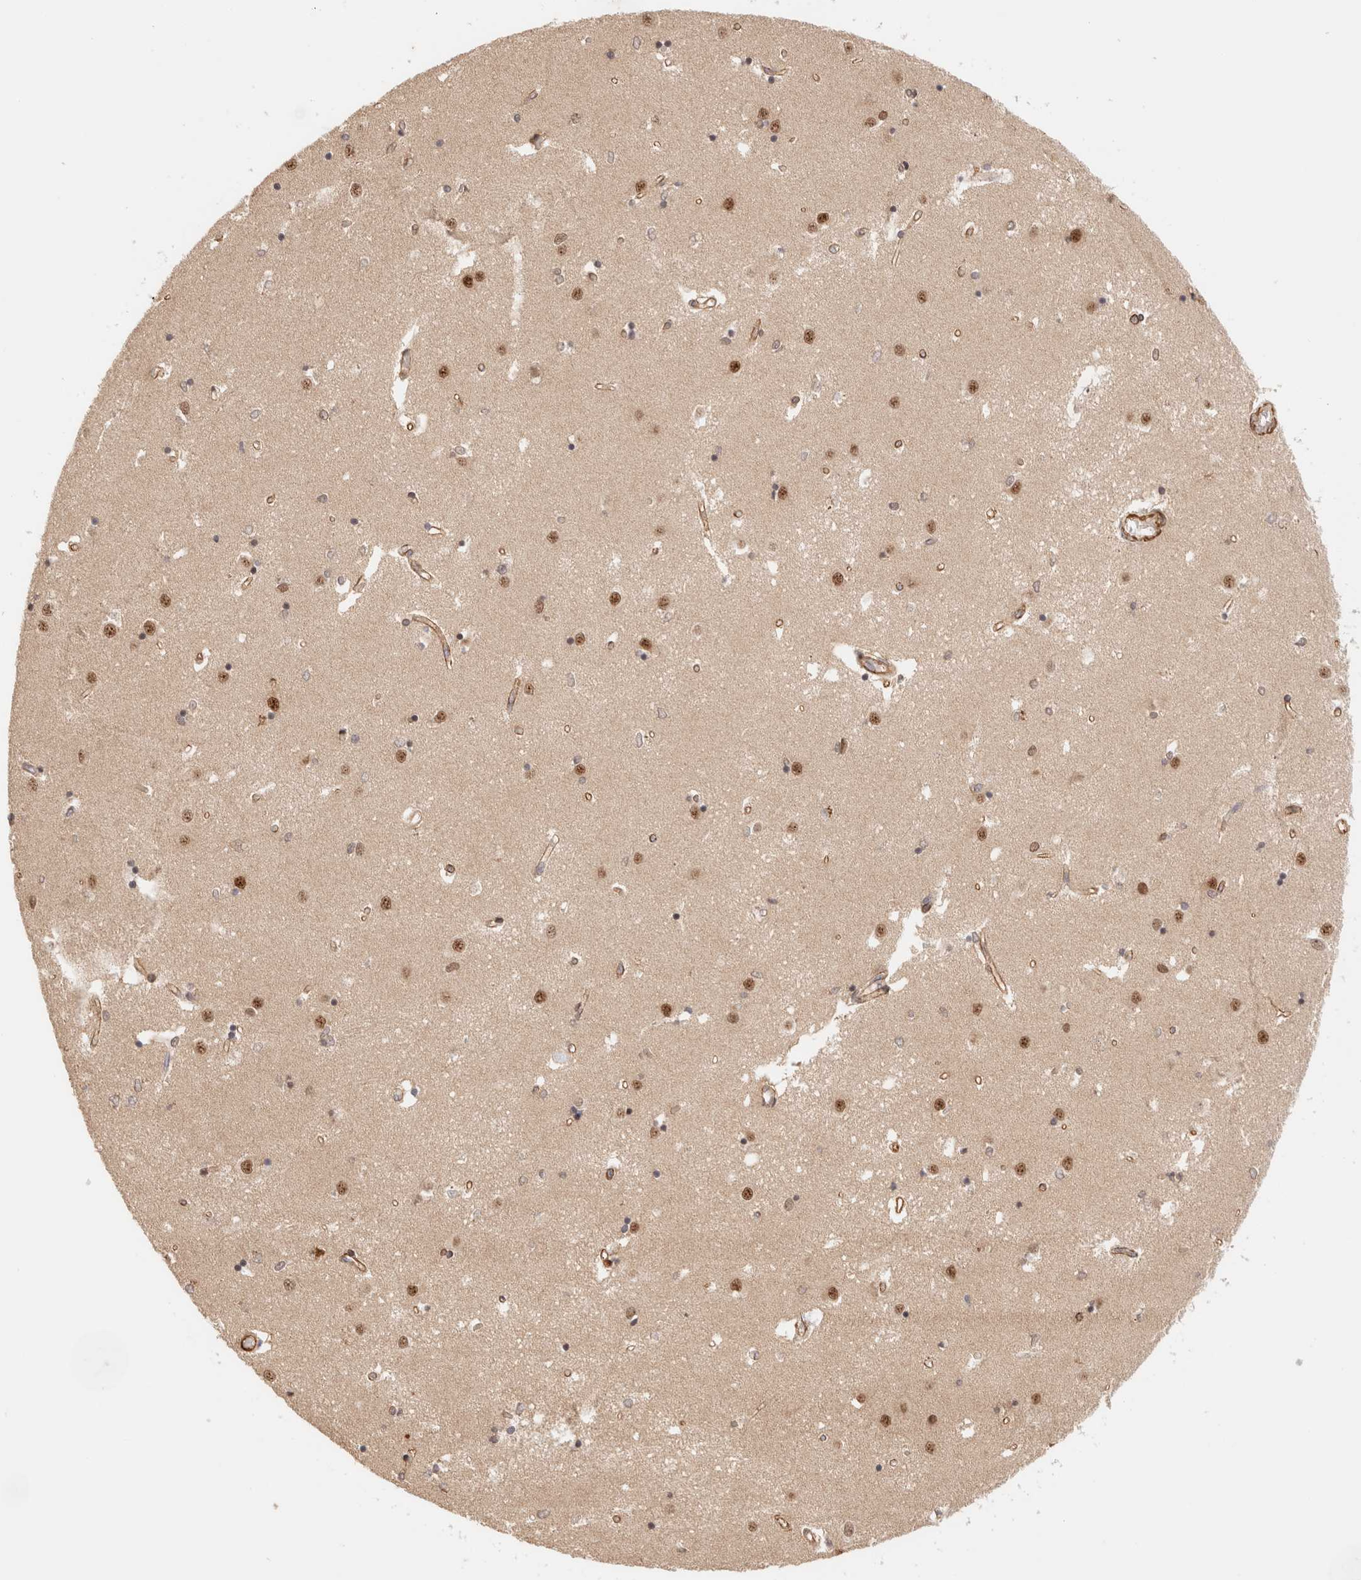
{"staining": {"intensity": "moderate", "quantity": ">75%", "location": "nuclear"}, "tissue": "caudate", "cell_type": "Glial cells", "image_type": "normal", "snomed": [{"axis": "morphology", "description": "Normal tissue, NOS"}, {"axis": "topography", "description": "Lateral ventricle wall"}], "caption": "Caudate stained with a protein marker shows moderate staining in glial cells.", "gene": "BRPF3", "patient": {"sex": "male", "age": 45}}